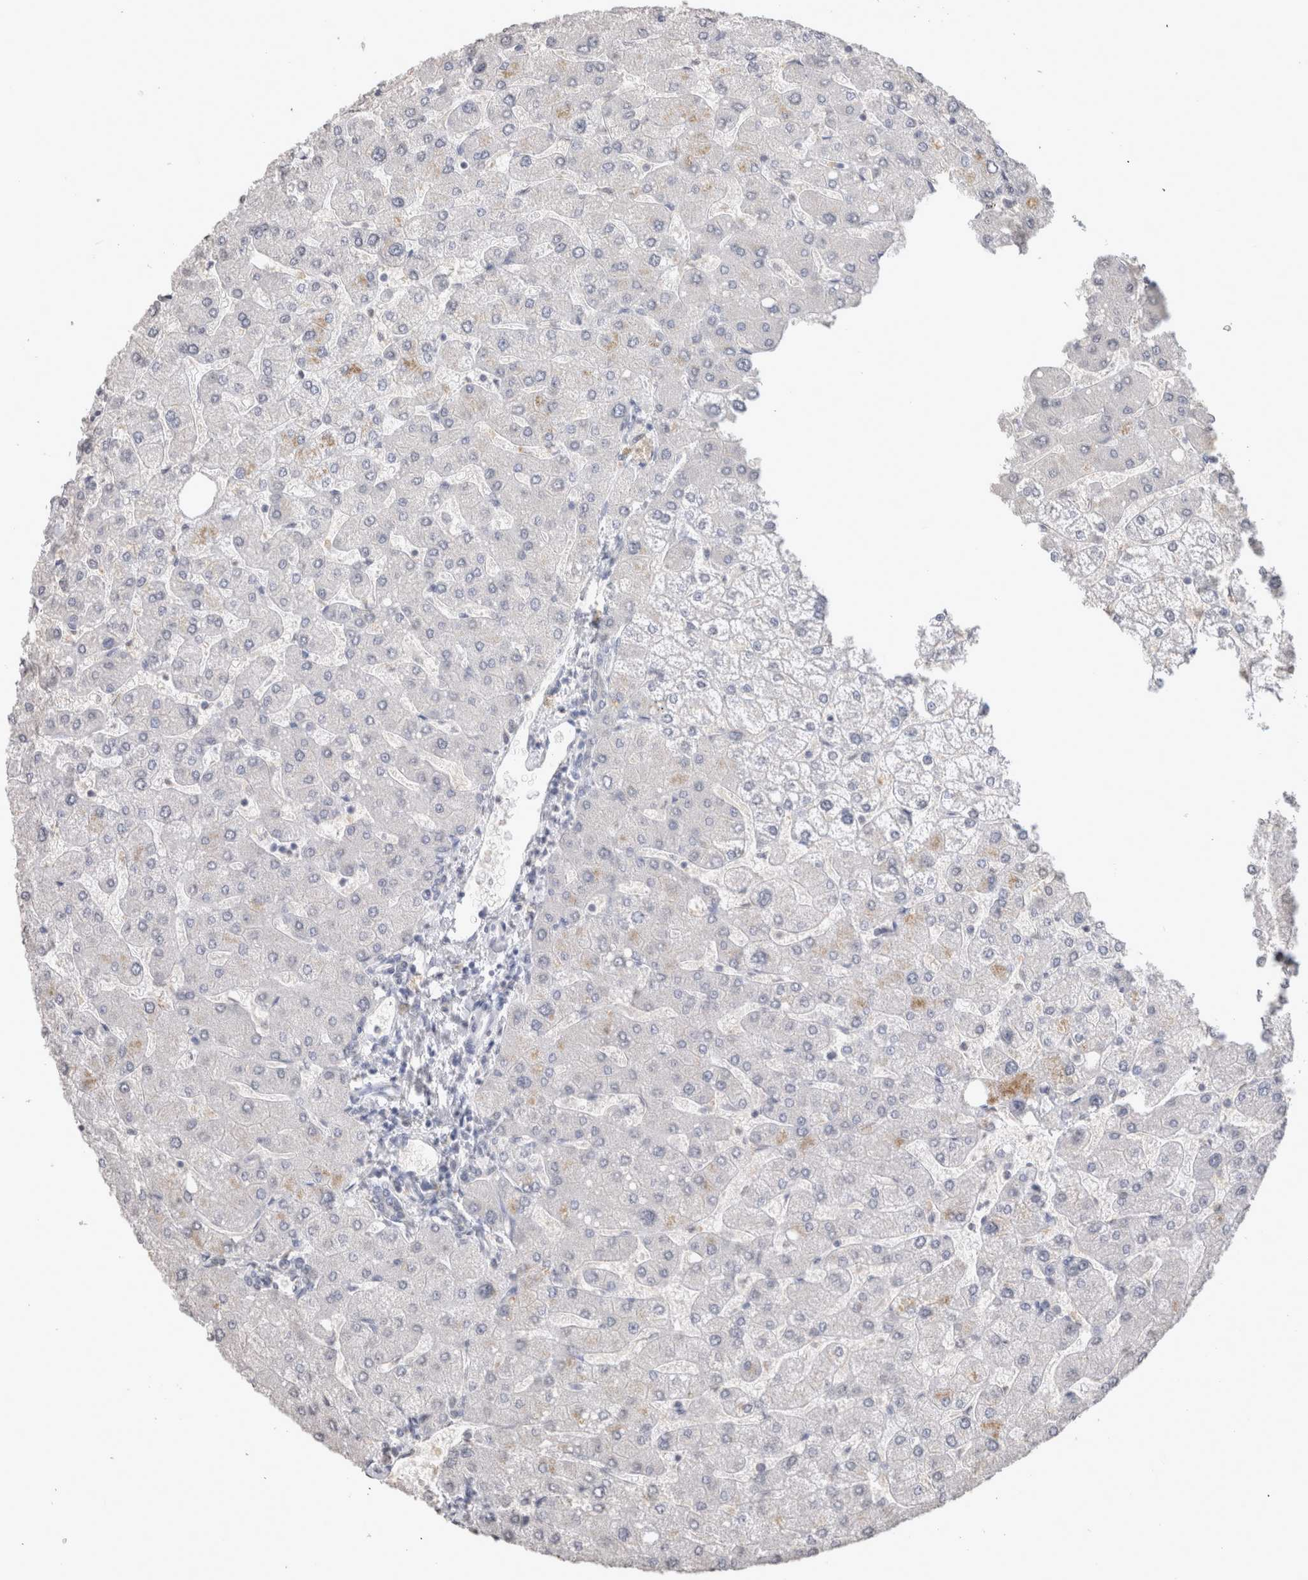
{"staining": {"intensity": "negative", "quantity": "none", "location": "none"}, "tissue": "liver", "cell_type": "Cholangiocytes", "image_type": "normal", "snomed": [{"axis": "morphology", "description": "Normal tissue, NOS"}, {"axis": "topography", "description": "Liver"}], "caption": "Cholangiocytes show no significant protein expression in unremarkable liver.", "gene": "LGALS2", "patient": {"sex": "male", "age": 55}}